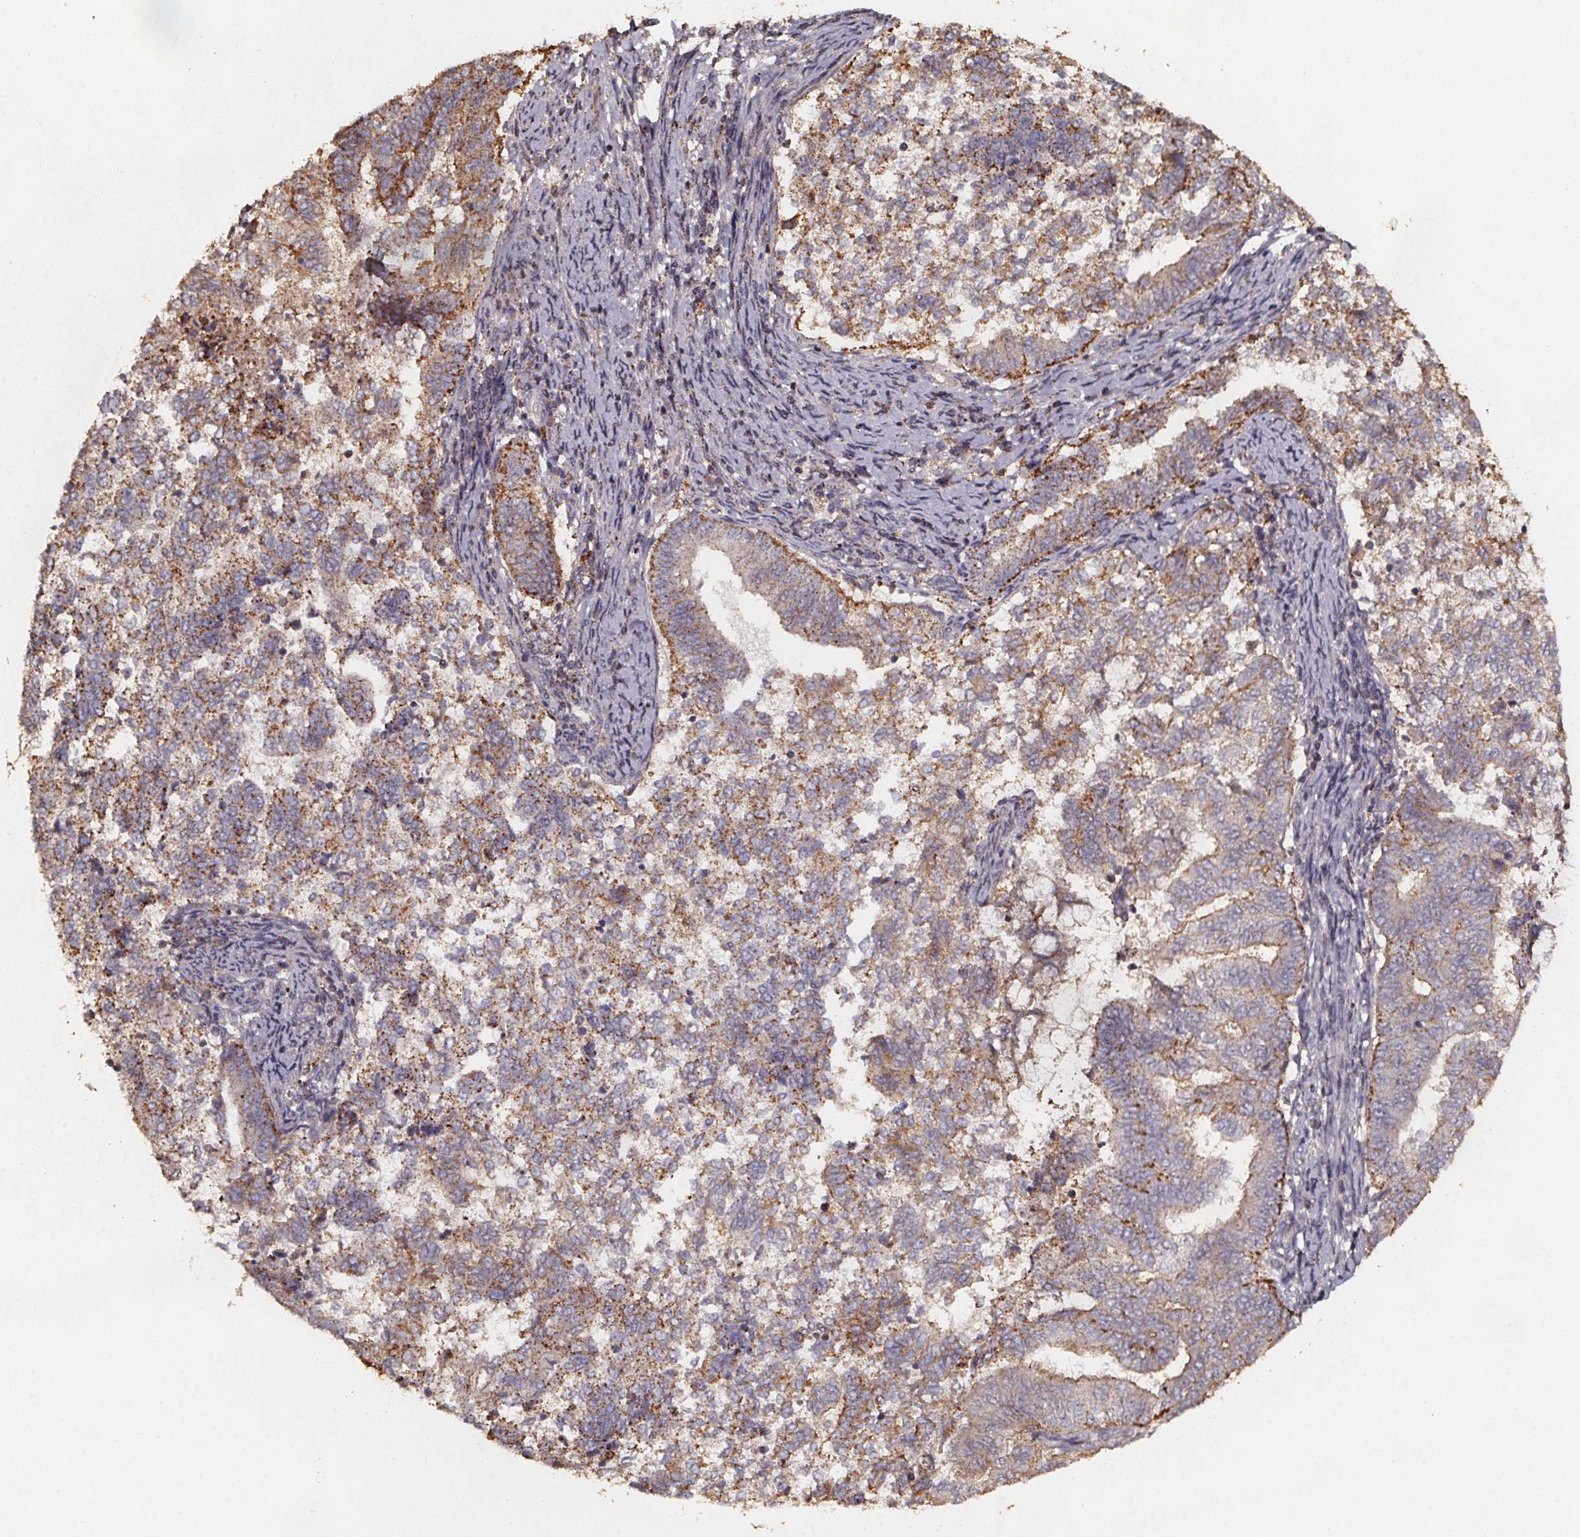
{"staining": {"intensity": "moderate", "quantity": ">75%", "location": "cytoplasmic/membranous"}, "tissue": "endometrial cancer", "cell_type": "Tumor cells", "image_type": "cancer", "snomed": [{"axis": "morphology", "description": "Adenocarcinoma, NOS"}, {"axis": "topography", "description": "Endometrium"}], "caption": "Human adenocarcinoma (endometrial) stained with a protein marker reveals moderate staining in tumor cells.", "gene": "ZNF879", "patient": {"sex": "female", "age": 65}}